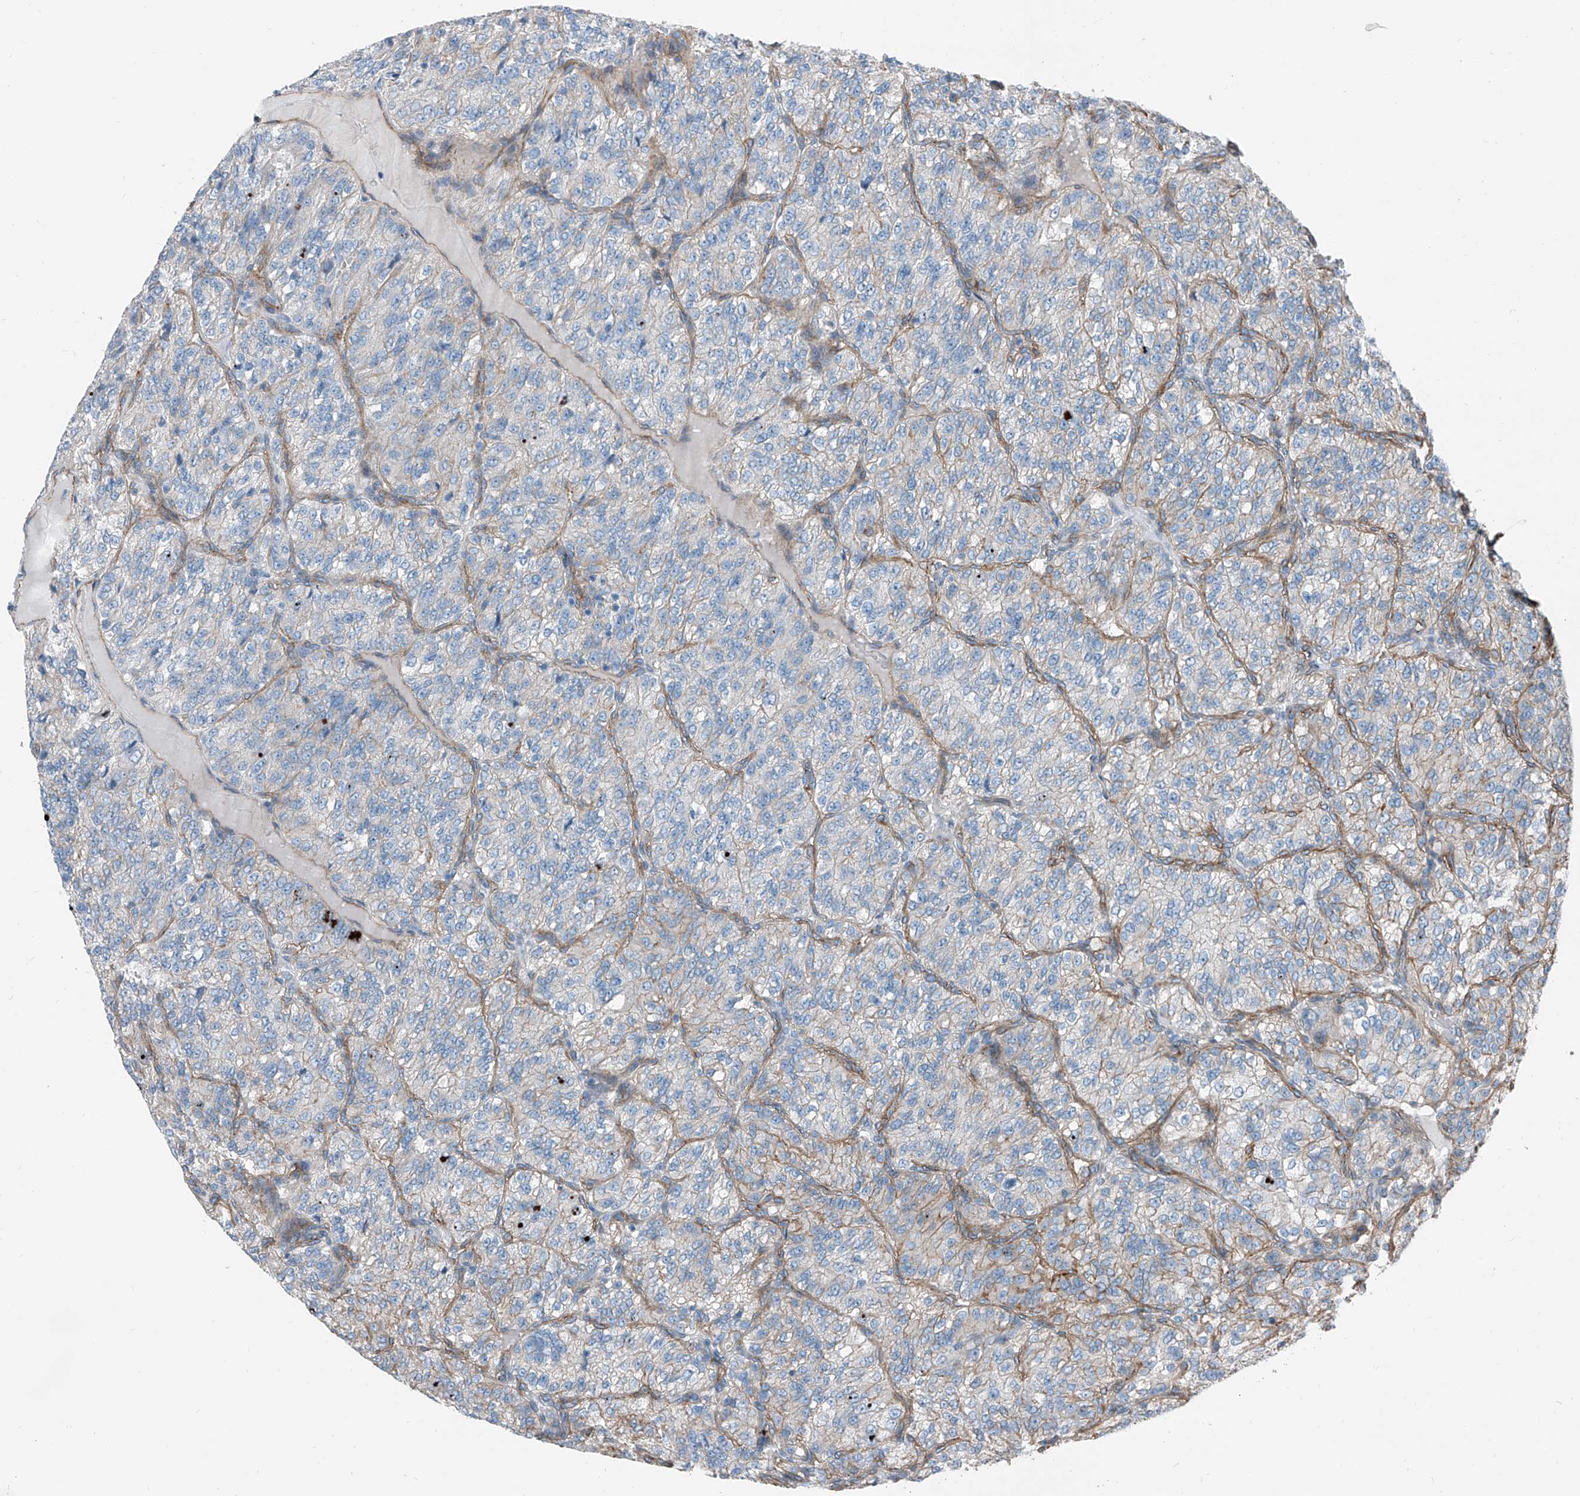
{"staining": {"intensity": "negative", "quantity": "none", "location": "none"}, "tissue": "renal cancer", "cell_type": "Tumor cells", "image_type": "cancer", "snomed": [{"axis": "morphology", "description": "Adenocarcinoma, NOS"}, {"axis": "topography", "description": "Kidney"}], "caption": "Human renal adenocarcinoma stained for a protein using immunohistochemistry displays no positivity in tumor cells.", "gene": "THEMIS2", "patient": {"sex": "female", "age": 63}}